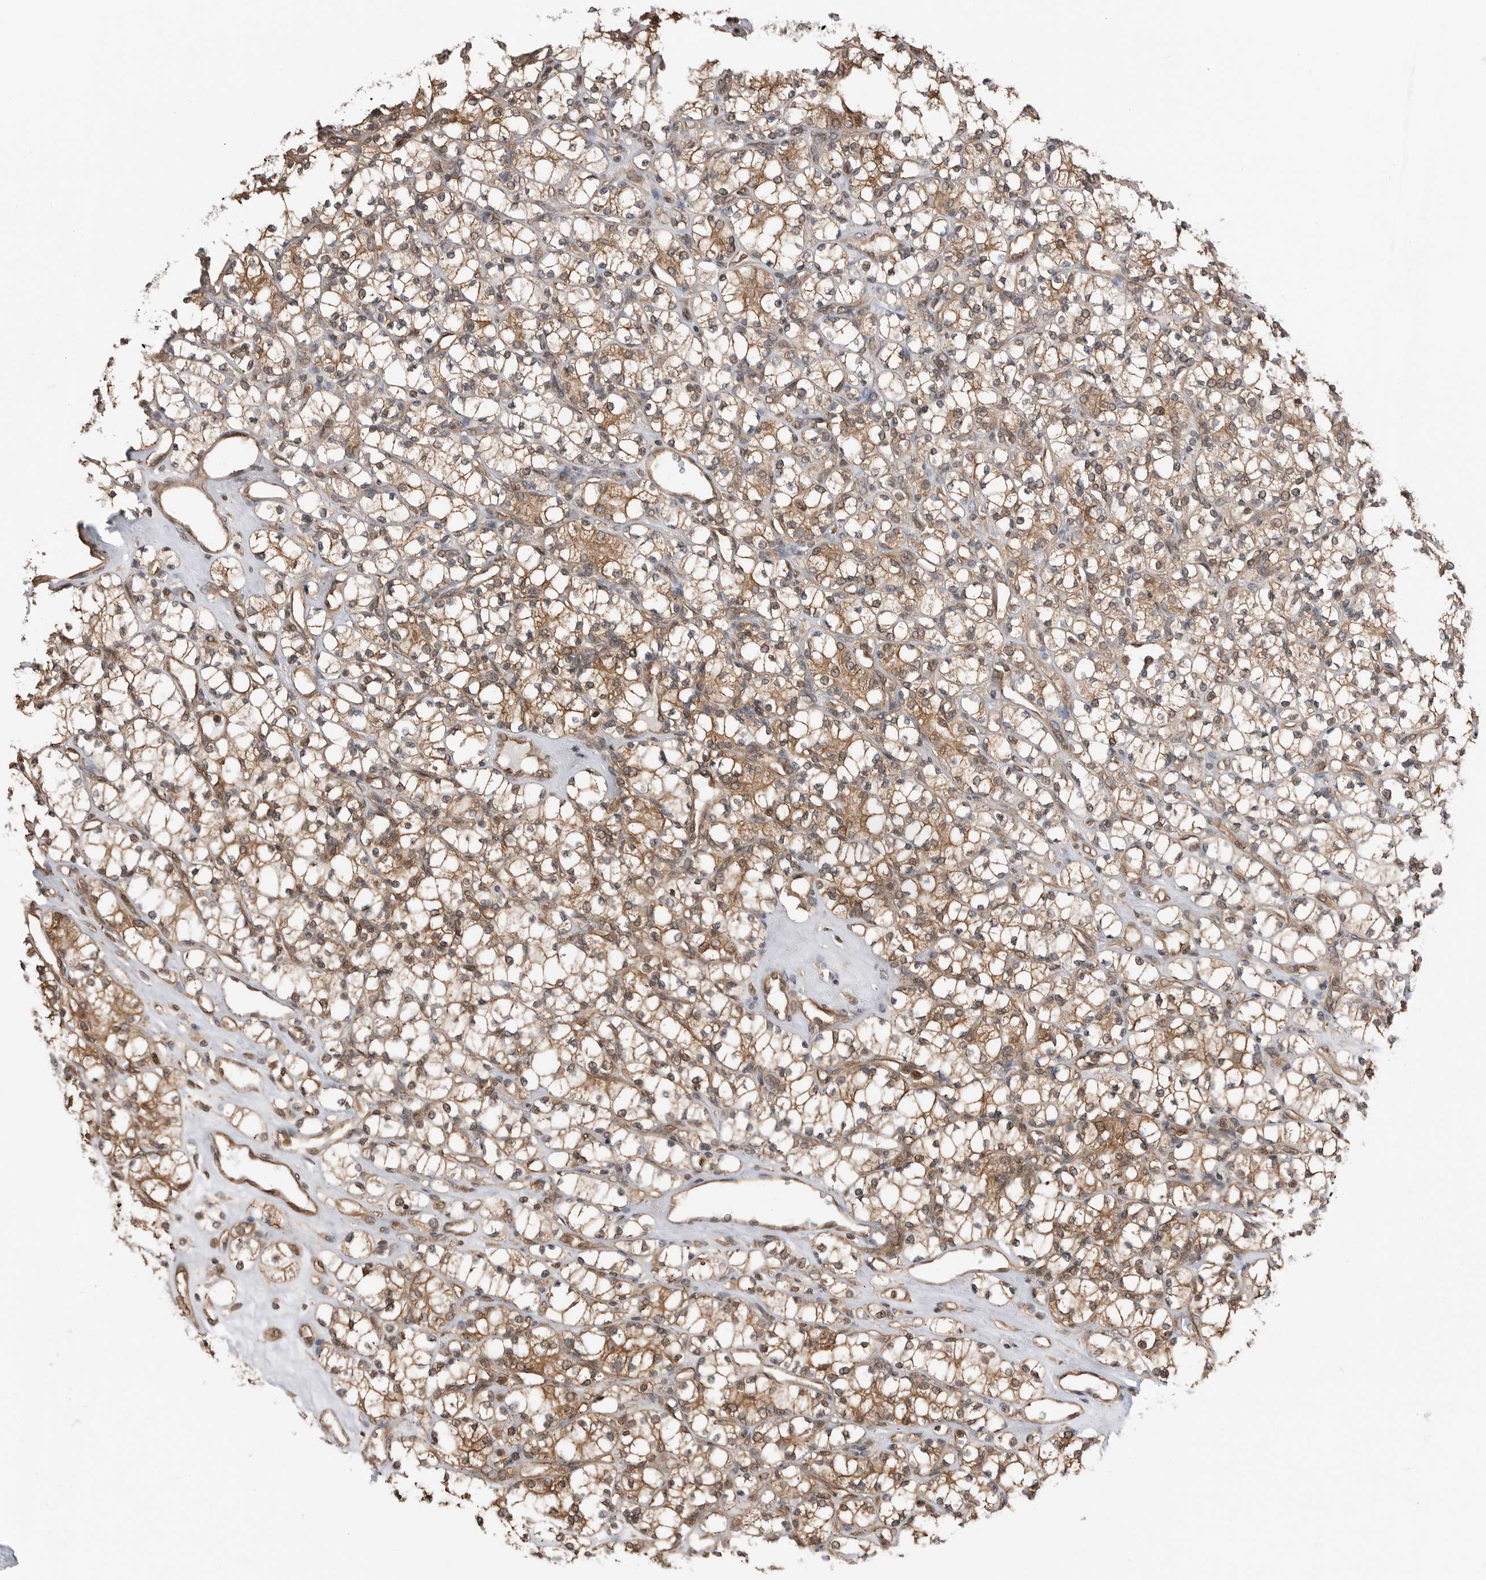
{"staining": {"intensity": "moderate", "quantity": "25%-75%", "location": "cytoplasmic/membranous"}, "tissue": "renal cancer", "cell_type": "Tumor cells", "image_type": "cancer", "snomed": [{"axis": "morphology", "description": "Adenocarcinoma, NOS"}, {"axis": "topography", "description": "Kidney"}], "caption": "Renal adenocarcinoma tissue demonstrates moderate cytoplasmic/membranous positivity in approximately 25%-75% of tumor cells, visualized by immunohistochemistry.", "gene": "PEAK1", "patient": {"sex": "male", "age": 77}}